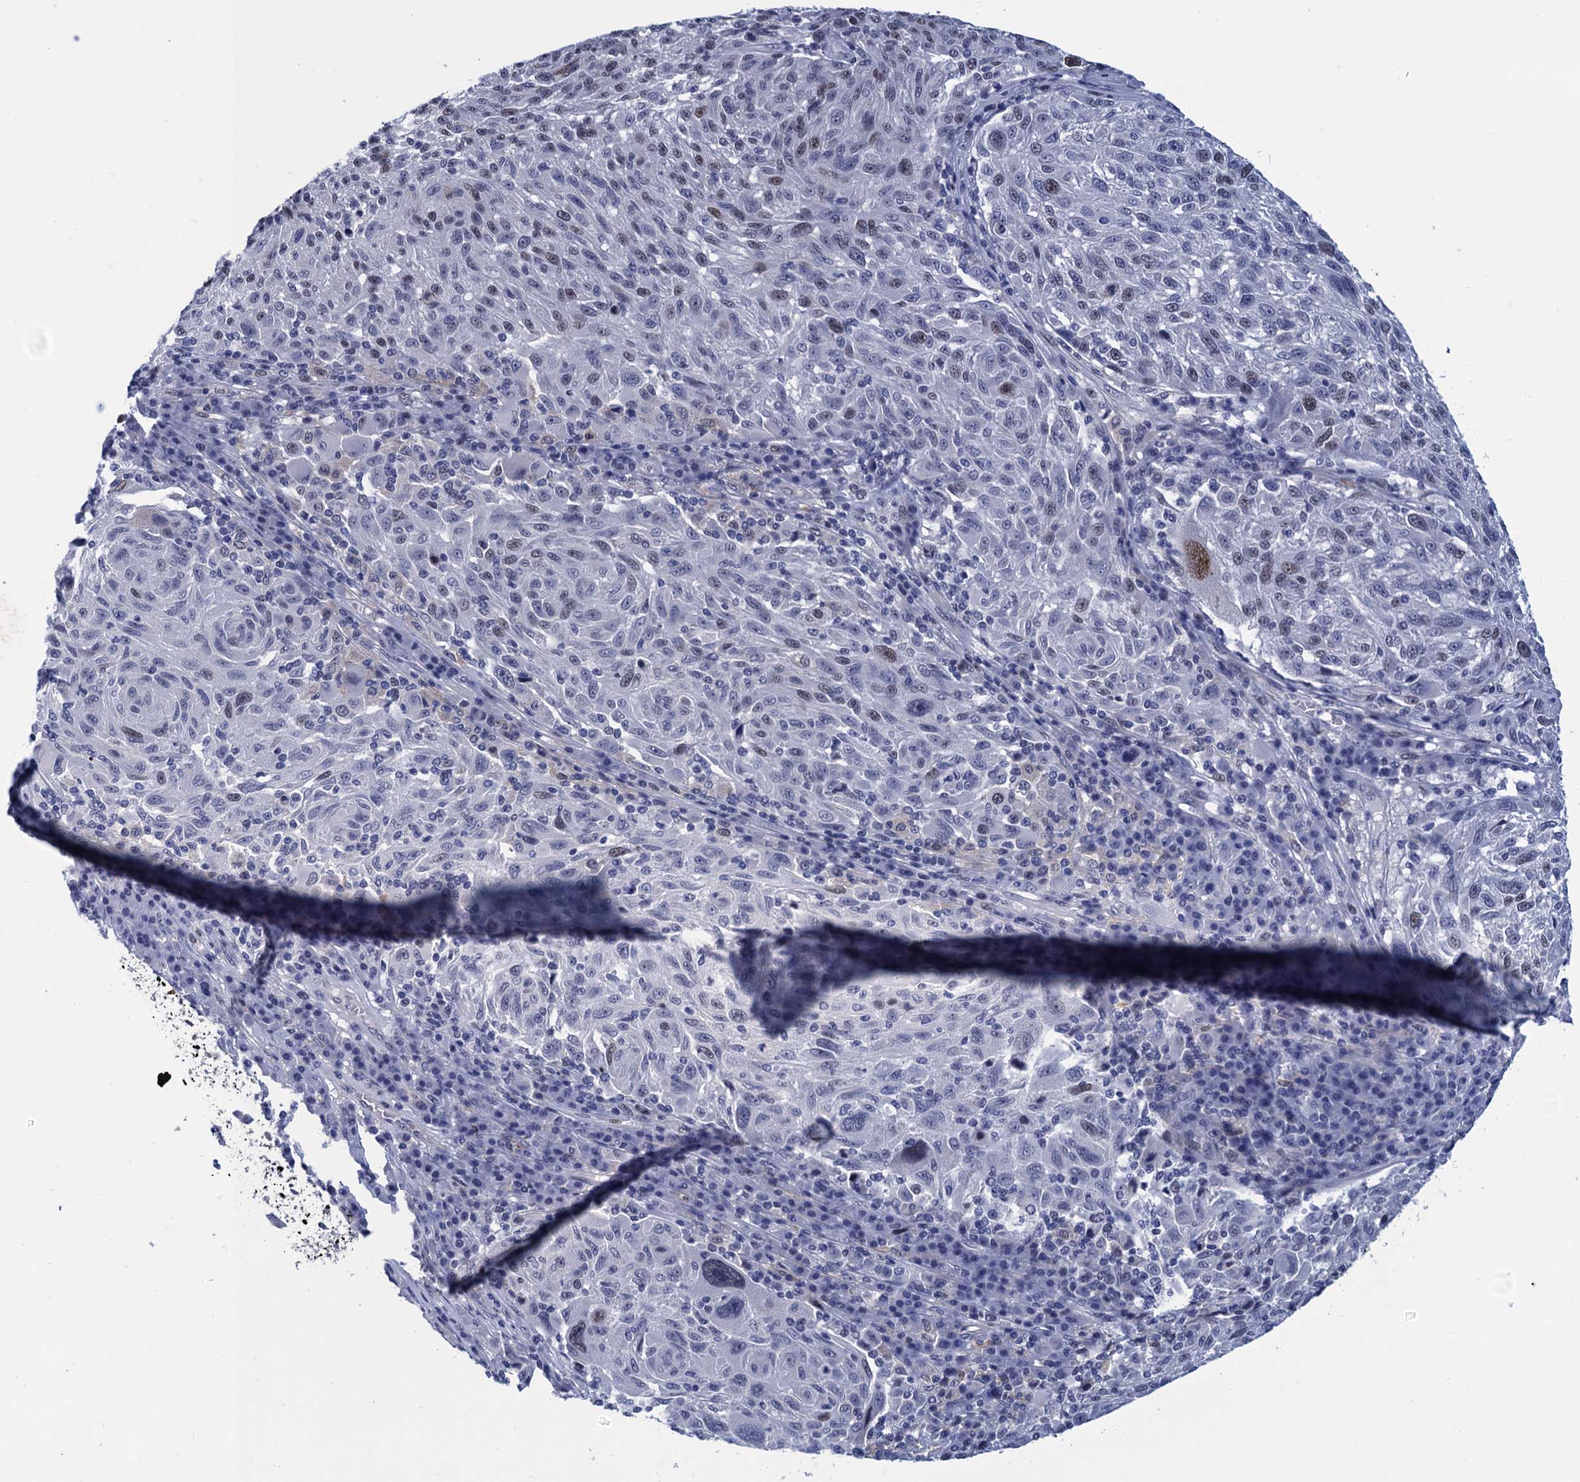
{"staining": {"intensity": "weak", "quantity": "<25%", "location": "nuclear"}, "tissue": "melanoma", "cell_type": "Tumor cells", "image_type": "cancer", "snomed": [{"axis": "morphology", "description": "Malignant melanoma, NOS"}, {"axis": "topography", "description": "Skin"}], "caption": "A micrograph of melanoma stained for a protein reveals no brown staining in tumor cells.", "gene": "GINS3", "patient": {"sex": "male", "age": 53}}